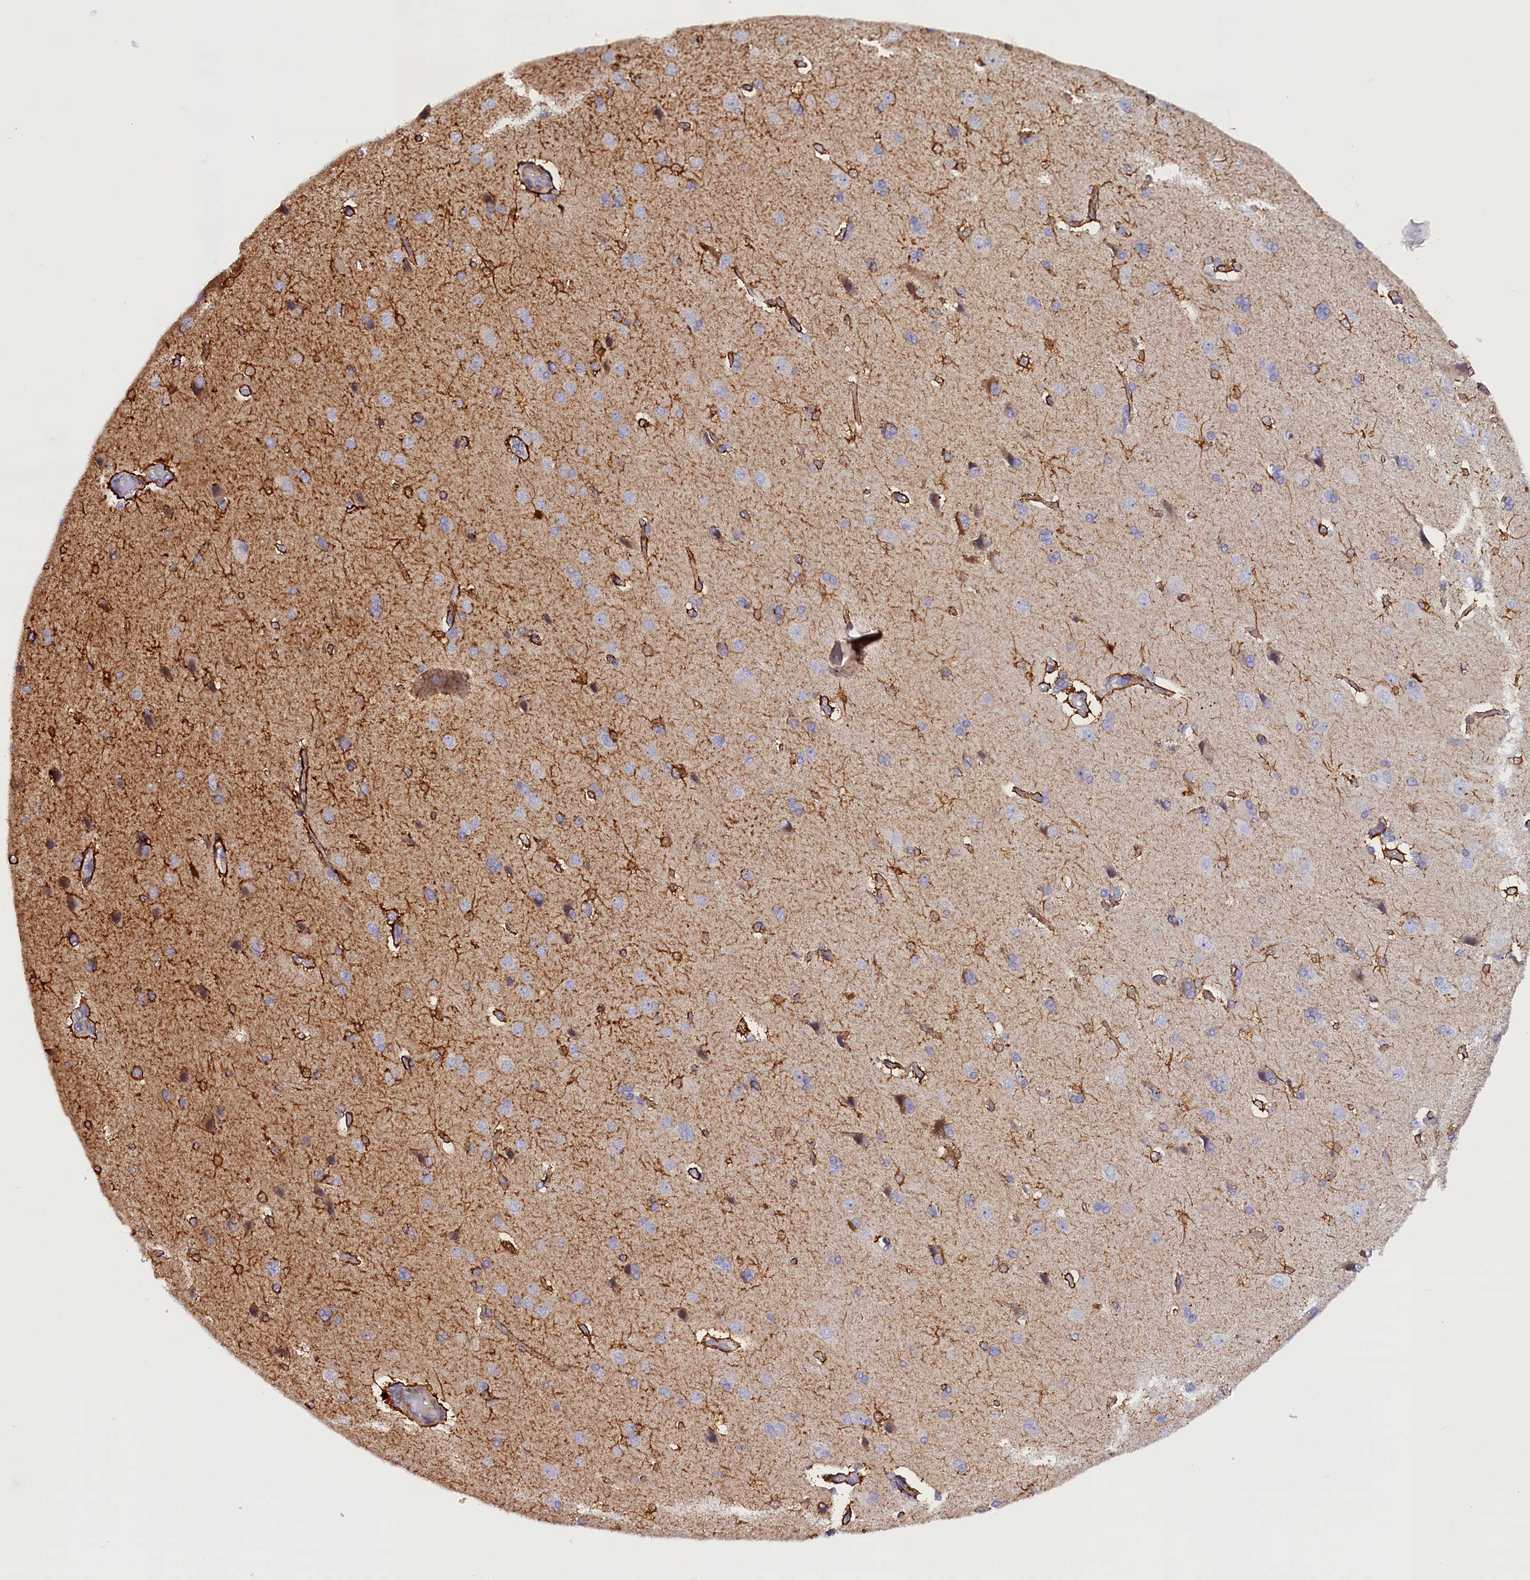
{"staining": {"intensity": "weak", "quantity": "25%-75%", "location": "cytoplasmic/membranous"}, "tissue": "cerebral cortex", "cell_type": "Endothelial cells", "image_type": "normal", "snomed": [{"axis": "morphology", "description": "Normal tissue, NOS"}, {"axis": "topography", "description": "Cerebral cortex"}], "caption": "Protein staining shows weak cytoplasmic/membranous positivity in about 25%-75% of endothelial cells in benign cerebral cortex.", "gene": "RTTN", "patient": {"sex": "male", "age": 62}}